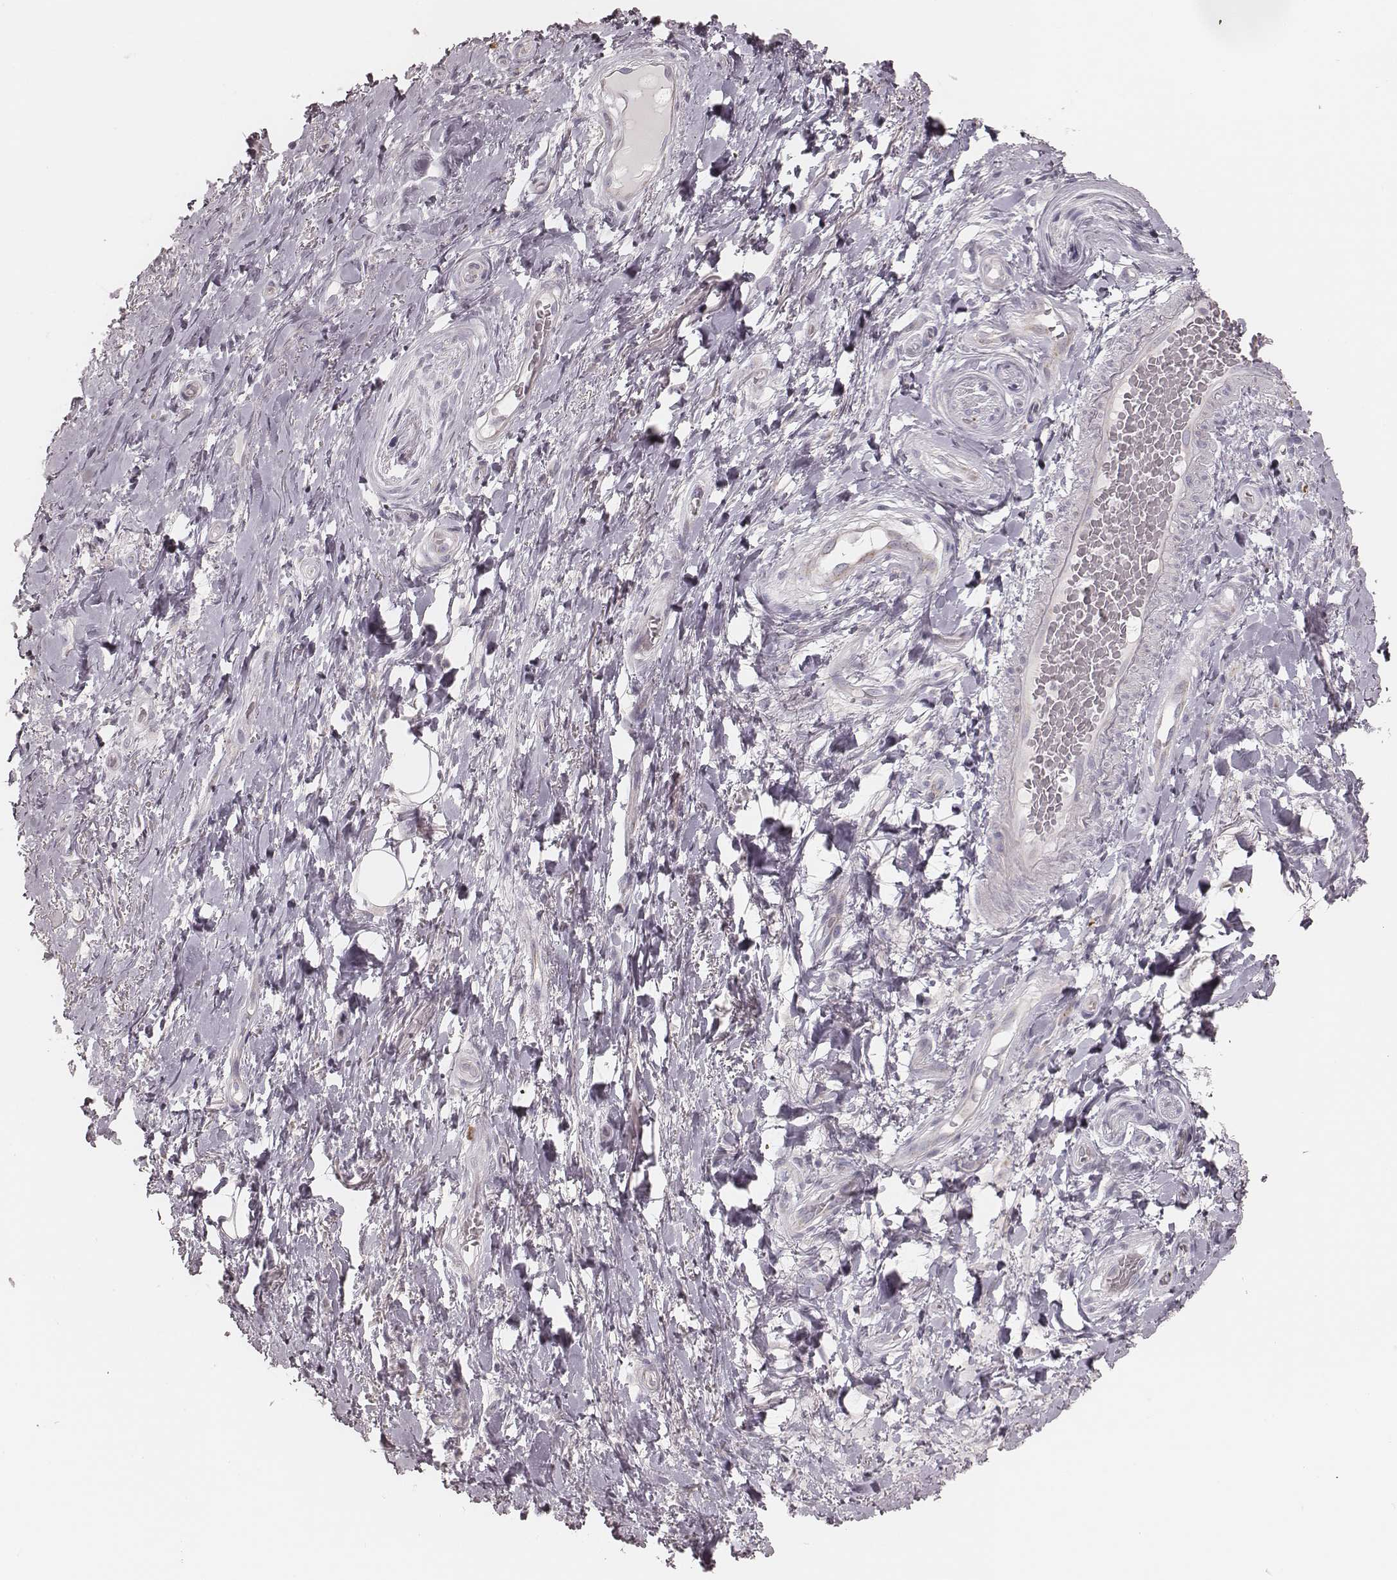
{"staining": {"intensity": "negative", "quantity": "none", "location": "none"}, "tissue": "adipose tissue", "cell_type": "Adipocytes", "image_type": "normal", "snomed": [{"axis": "morphology", "description": "Normal tissue, NOS"}, {"axis": "topography", "description": "Anal"}, {"axis": "topography", "description": "Peripheral nerve tissue"}], "caption": "Immunohistochemistry (IHC) of unremarkable adipose tissue exhibits no expression in adipocytes. (Brightfield microscopy of DAB immunohistochemistry at high magnification).", "gene": "KIF5C", "patient": {"sex": "male", "age": 53}}